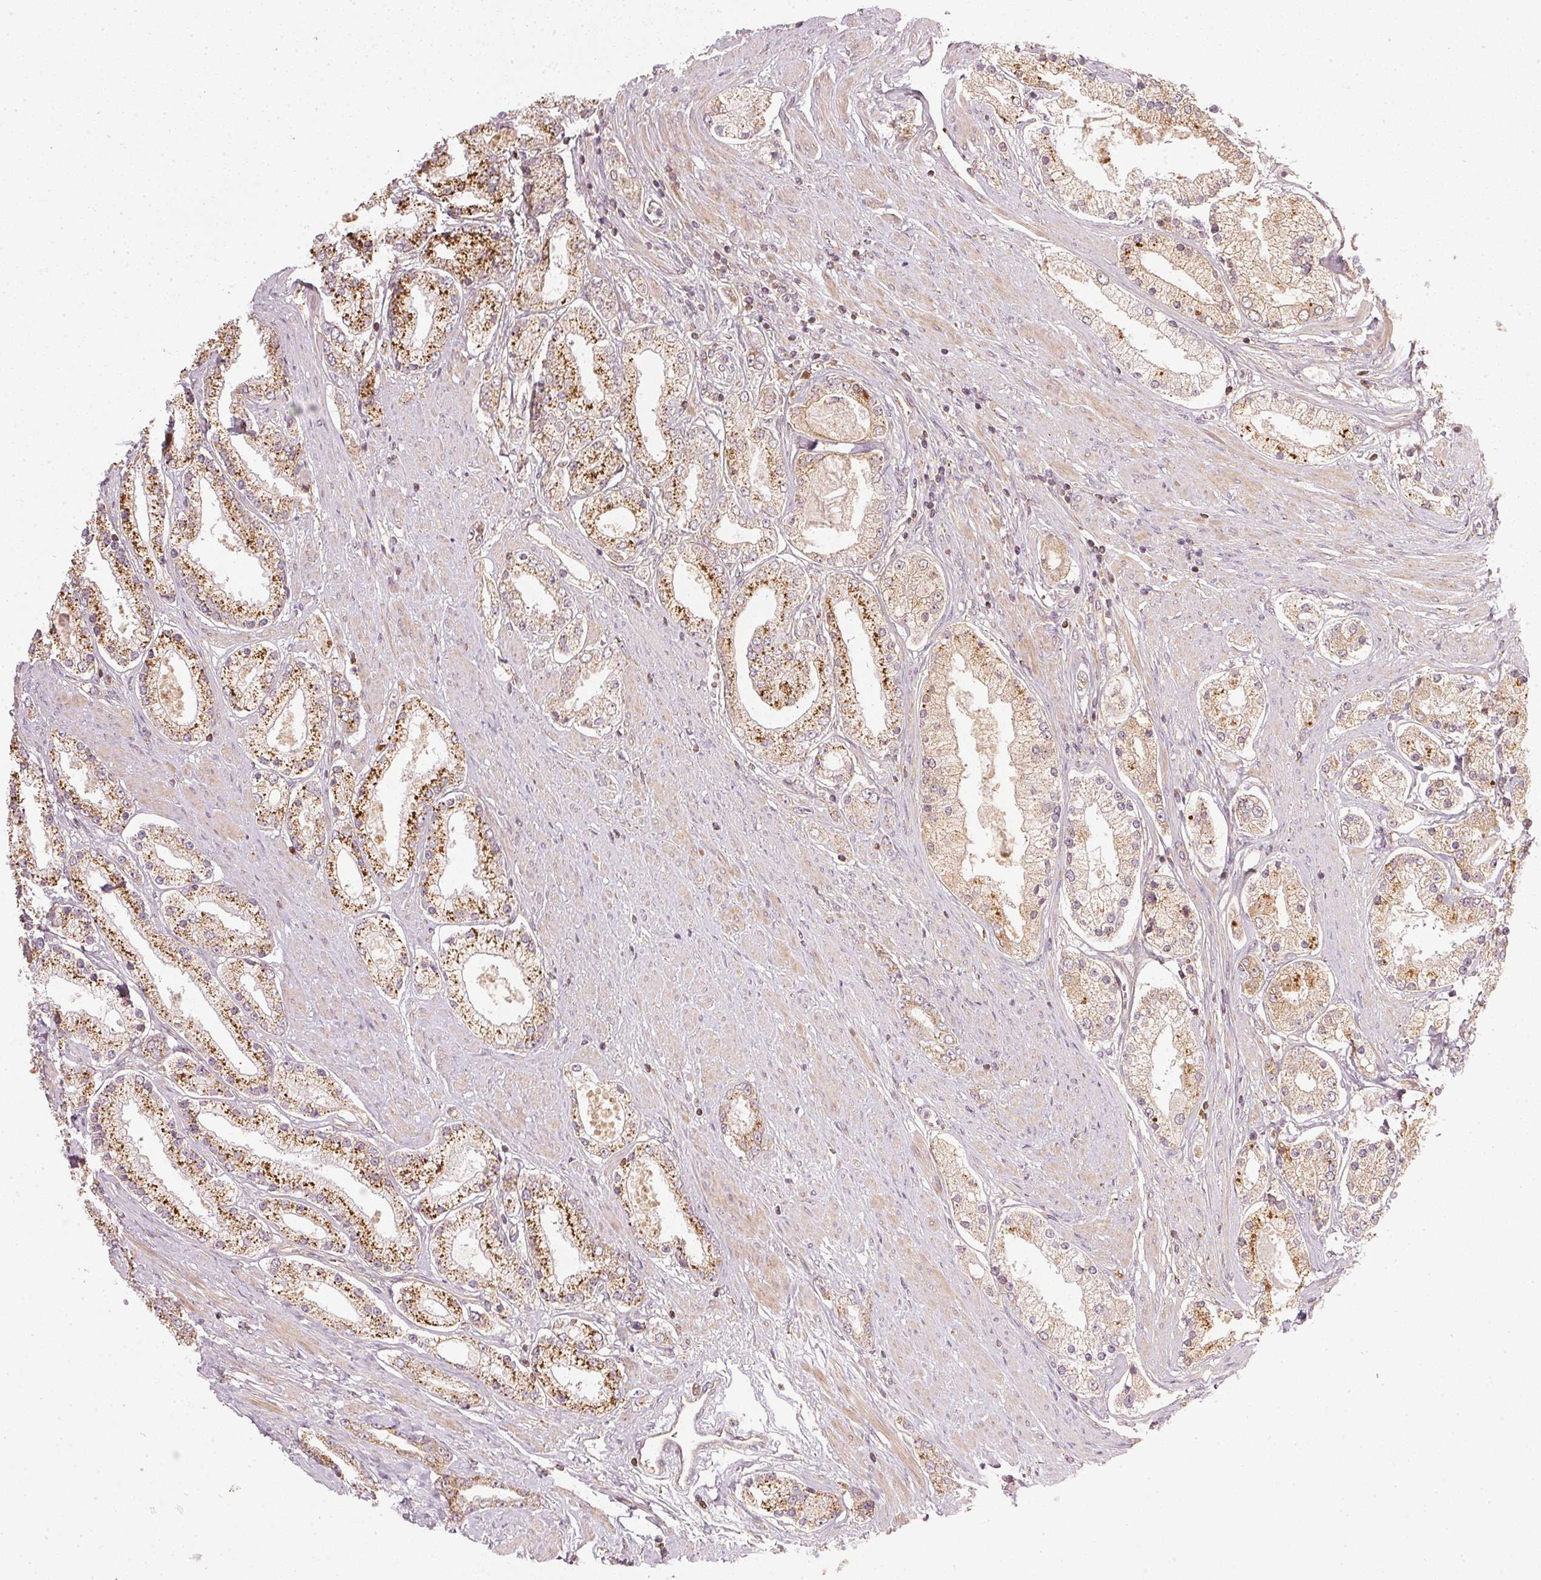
{"staining": {"intensity": "moderate", "quantity": ">75%", "location": "cytoplasmic/membranous"}, "tissue": "prostate cancer", "cell_type": "Tumor cells", "image_type": "cancer", "snomed": [{"axis": "morphology", "description": "Adenocarcinoma, High grade"}, {"axis": "topography", "description": "Prostate"}], "caption": "A brown stain shows moderate cytoplasmic/membranous expression of a protein in human prostate cancer tumor cells.", "gene": "NADK2", "patient": {"sex": "male", "age": 67}}